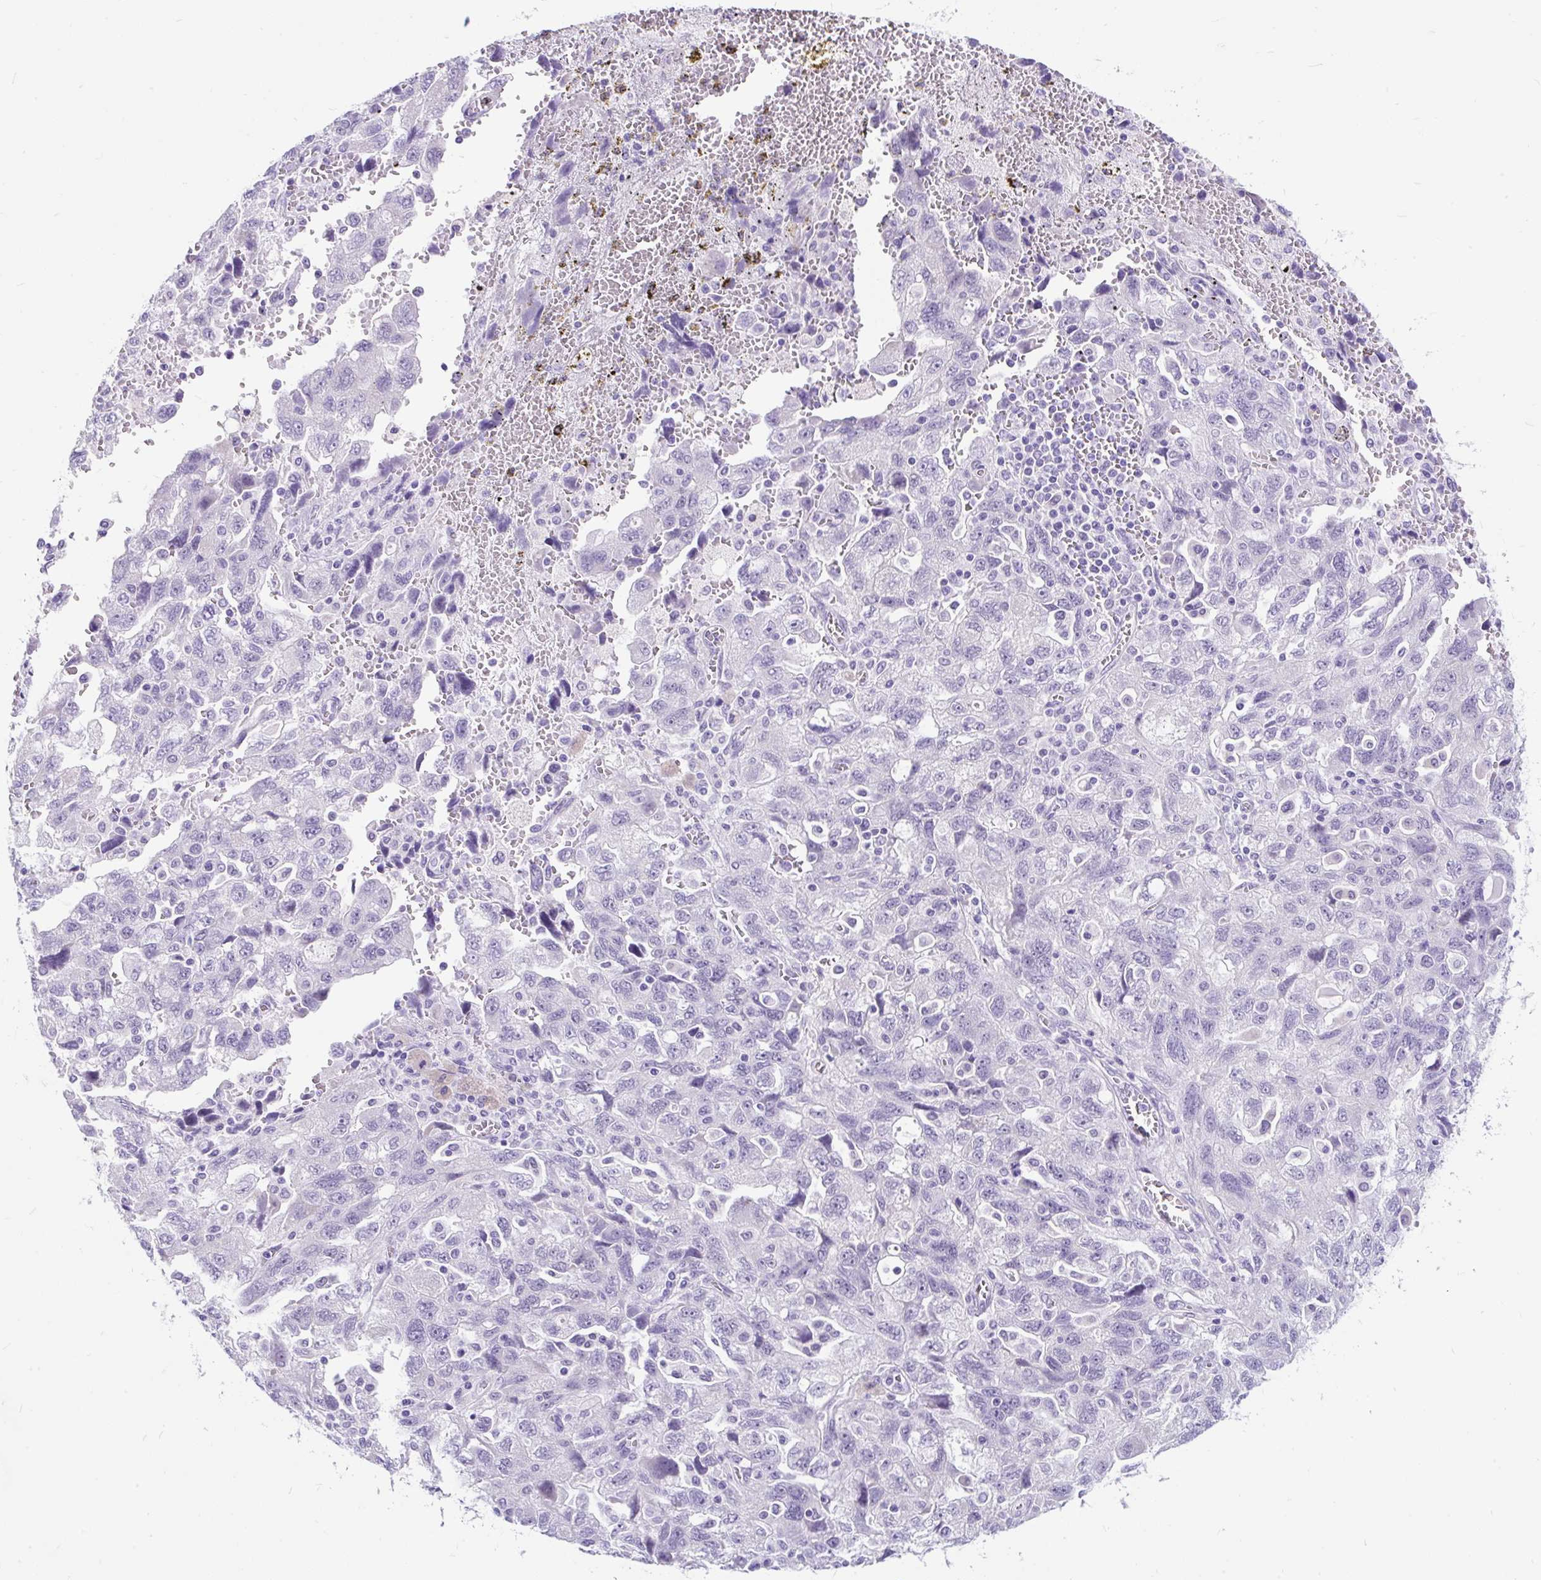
{"staining": {"intensity": "negative", "quantity": "none", "location": "none"}, "tissue": "ovarian cancer", "cell_type": "Tumor cells", "image_type": "cancer", "snomed": [{"axis": "morphology", "description": "Carcinoma, NOS"}, {"axis": "morphology", "description": "Cystadenocarcinoma, serous, NOS"}, {"axis": "topography", "description": "Ovary"}], "caption": "Immunohistochemistry of ovarian cancer exhibits no expression in tumor cells.", "gene": "SCGB1A1", "patient": {"sex": "female", "age": 69}}